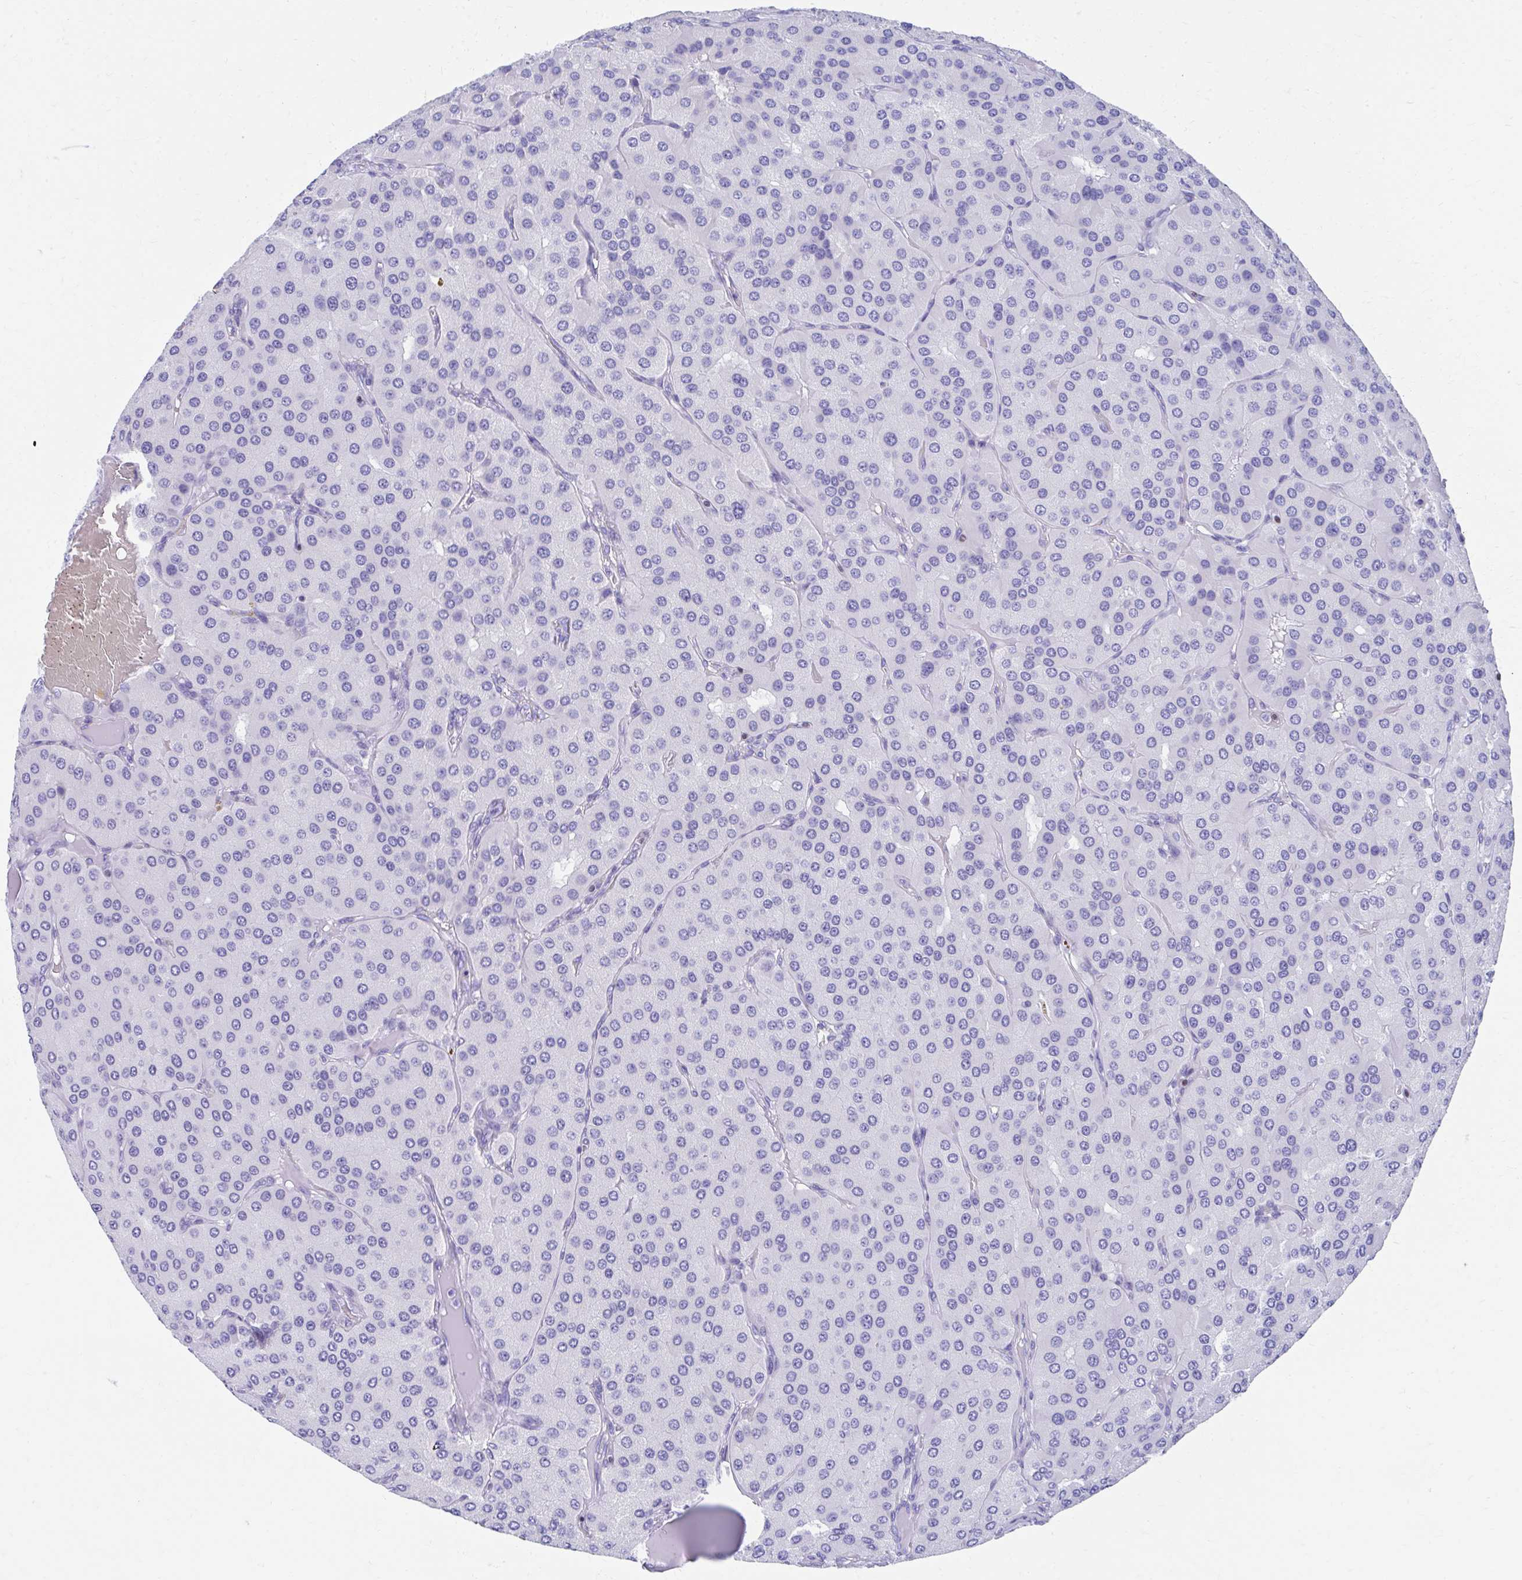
{"staining": {"intensity": "negative", "quantity": "none", "location": "none"}, "tissue": "parathyroid gland", "cell_type": "Glandular cells", "image_type": "normal", "snomed": [{"axis": "morphology", "description": "Normal tissue, NOS"}, {"axis": "morphology", "description": "Adenoma, NOS"}, {"axis": "topography", "description": "Parathyroid gland"}], "caption": "The IHC image has no significant expression in glandular cells of parathyroid gland.", "gene": "RUNX3", "patient": {"sex": "female", "age": 86}}